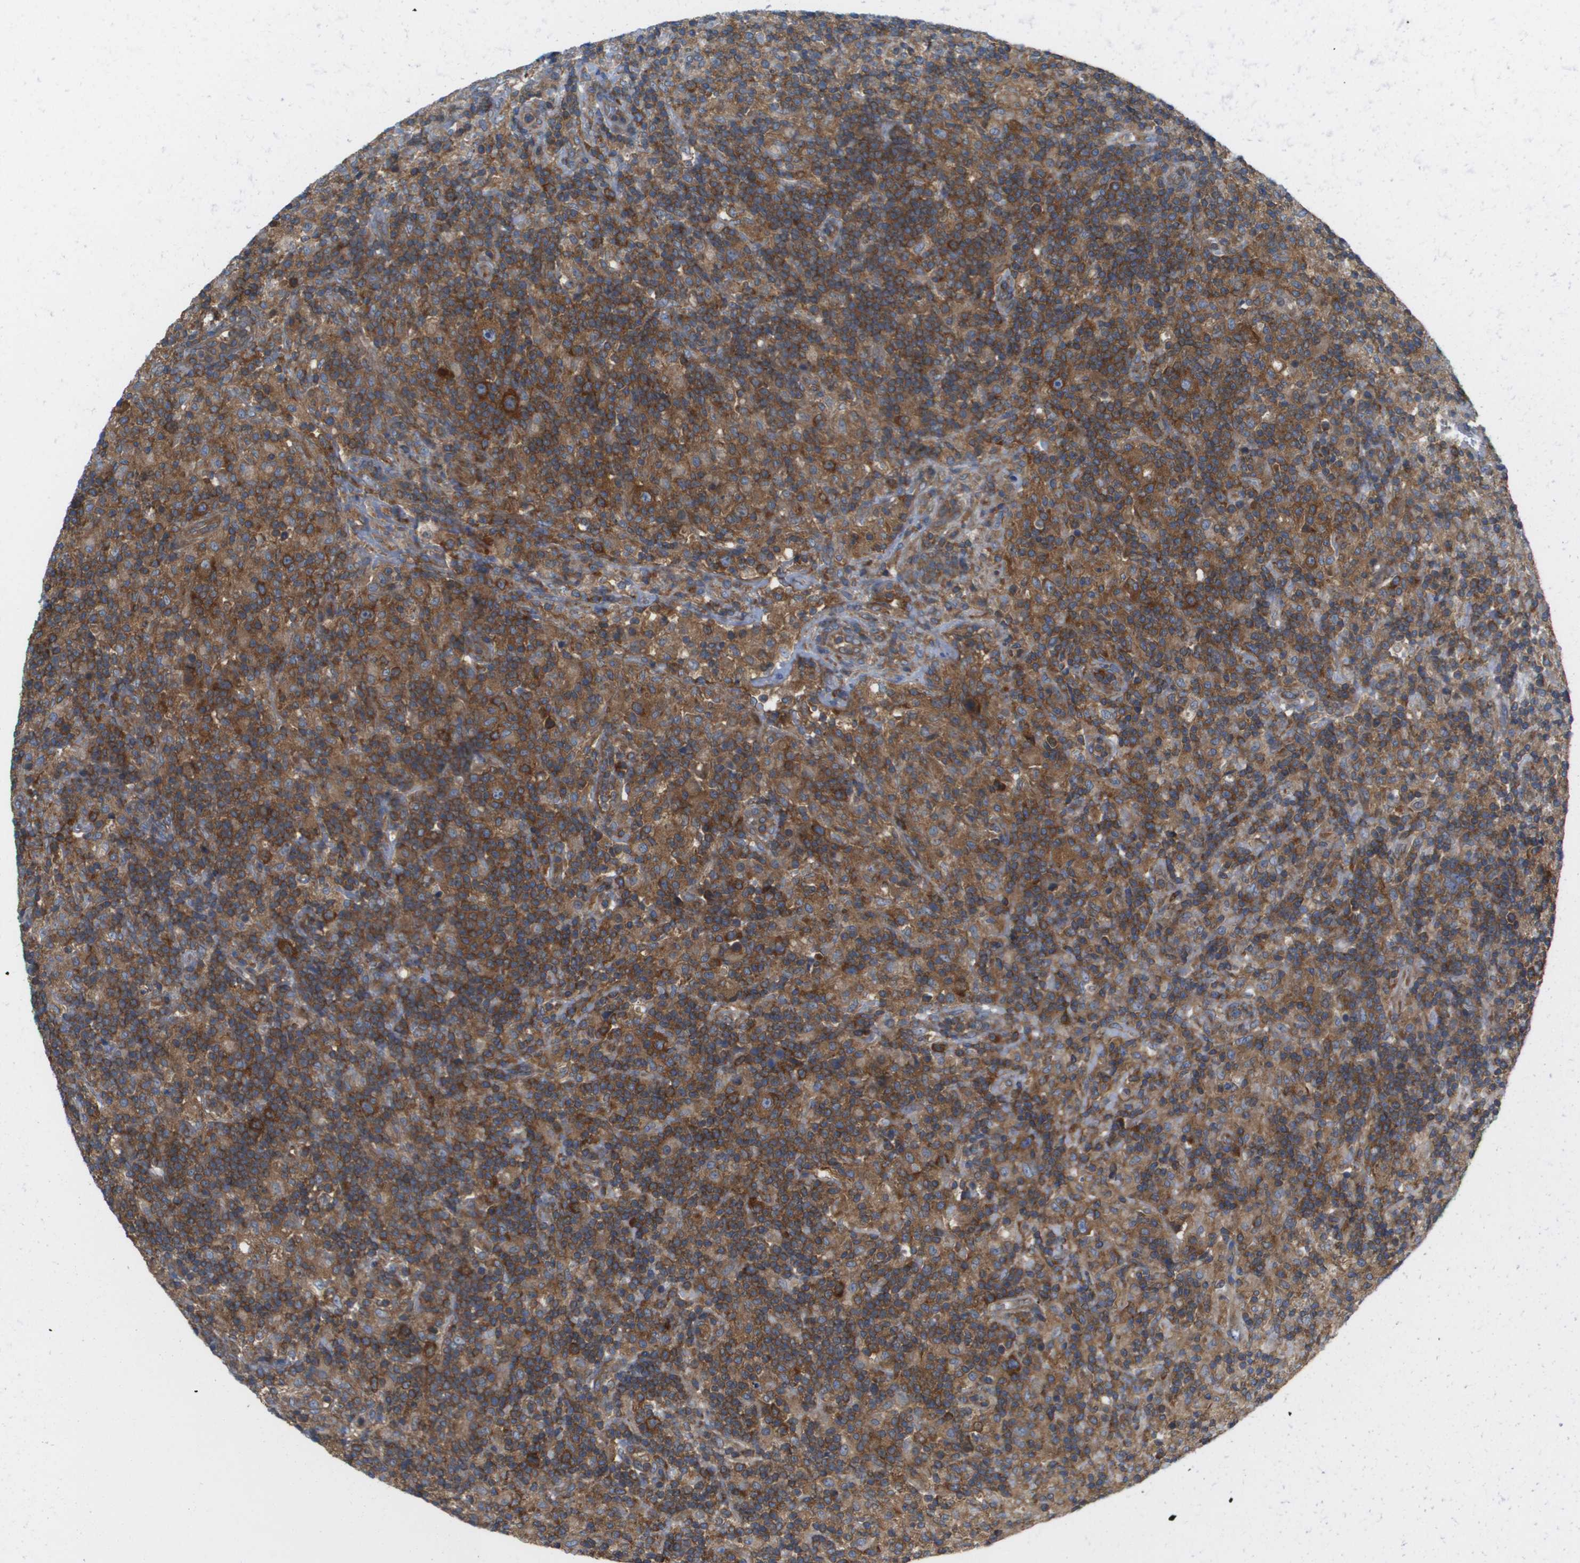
{"staining": {"intensity": "strong", "quantity": ">75%", "location": "cytoplasmic/membranous"}, "tissue": "lymphoma", "cell_type": "Tumor cells", "image_type": "cancer", "snomed": [{"axis": "morphology", "description": "Hodgkin's disease, NOS"}, {"axis": "topography", "description": "Lymph node"}], "caption": "The micrograph reveals staining of lymphoma, revealing strong cytoplasmic/membranous protein positivity (brown color) within tumor cells. The protein is shown in brown color, while the nuclei are stained blue.", "gene": "EIF4G2", "patient": {"sex": "male", "age": 70}}